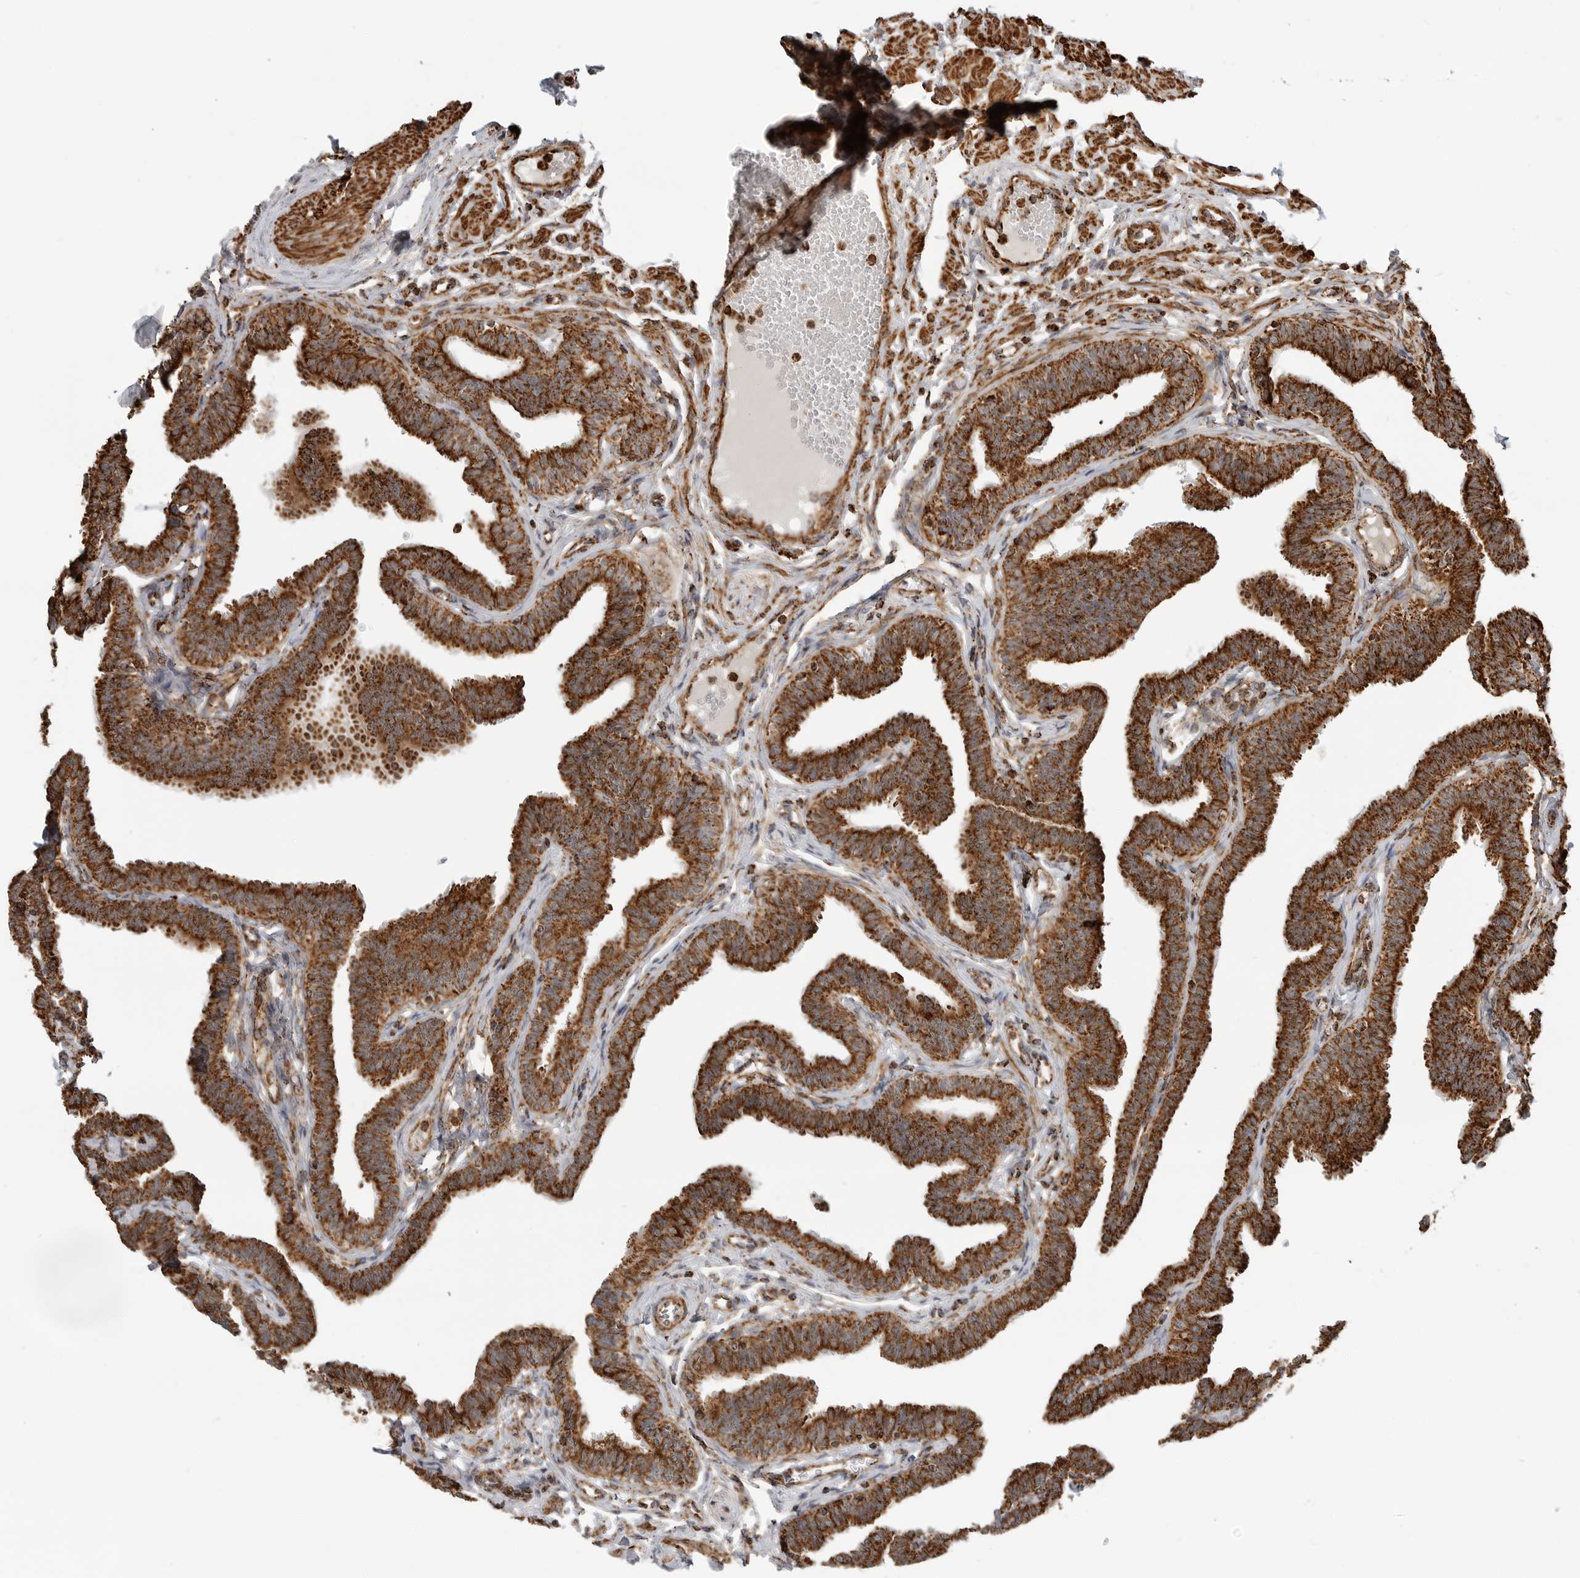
{"staining": {"intensity": "strong", "quantity": ">75%", "location": "cytoplasmic/membranous"}, "tissue": "fallopian tube", "cell_type": "Glandular cells", "image_type": "normal", "snomed": [{"axis": "morphology", "description": "Normal tissue, NOS"}, {"axis": "topography", "description": "Fallopian tube"}, {"axis": "topography", "description": "Ovary"}], "caption": "The photomicrograph exhibits a brown stain indicating the presence of a protein in the cytoplasmic/membranous of glandular cells in fallopian tube.", "gene": "BMP2K", "patient": {"sex": "female", "age": 23}}